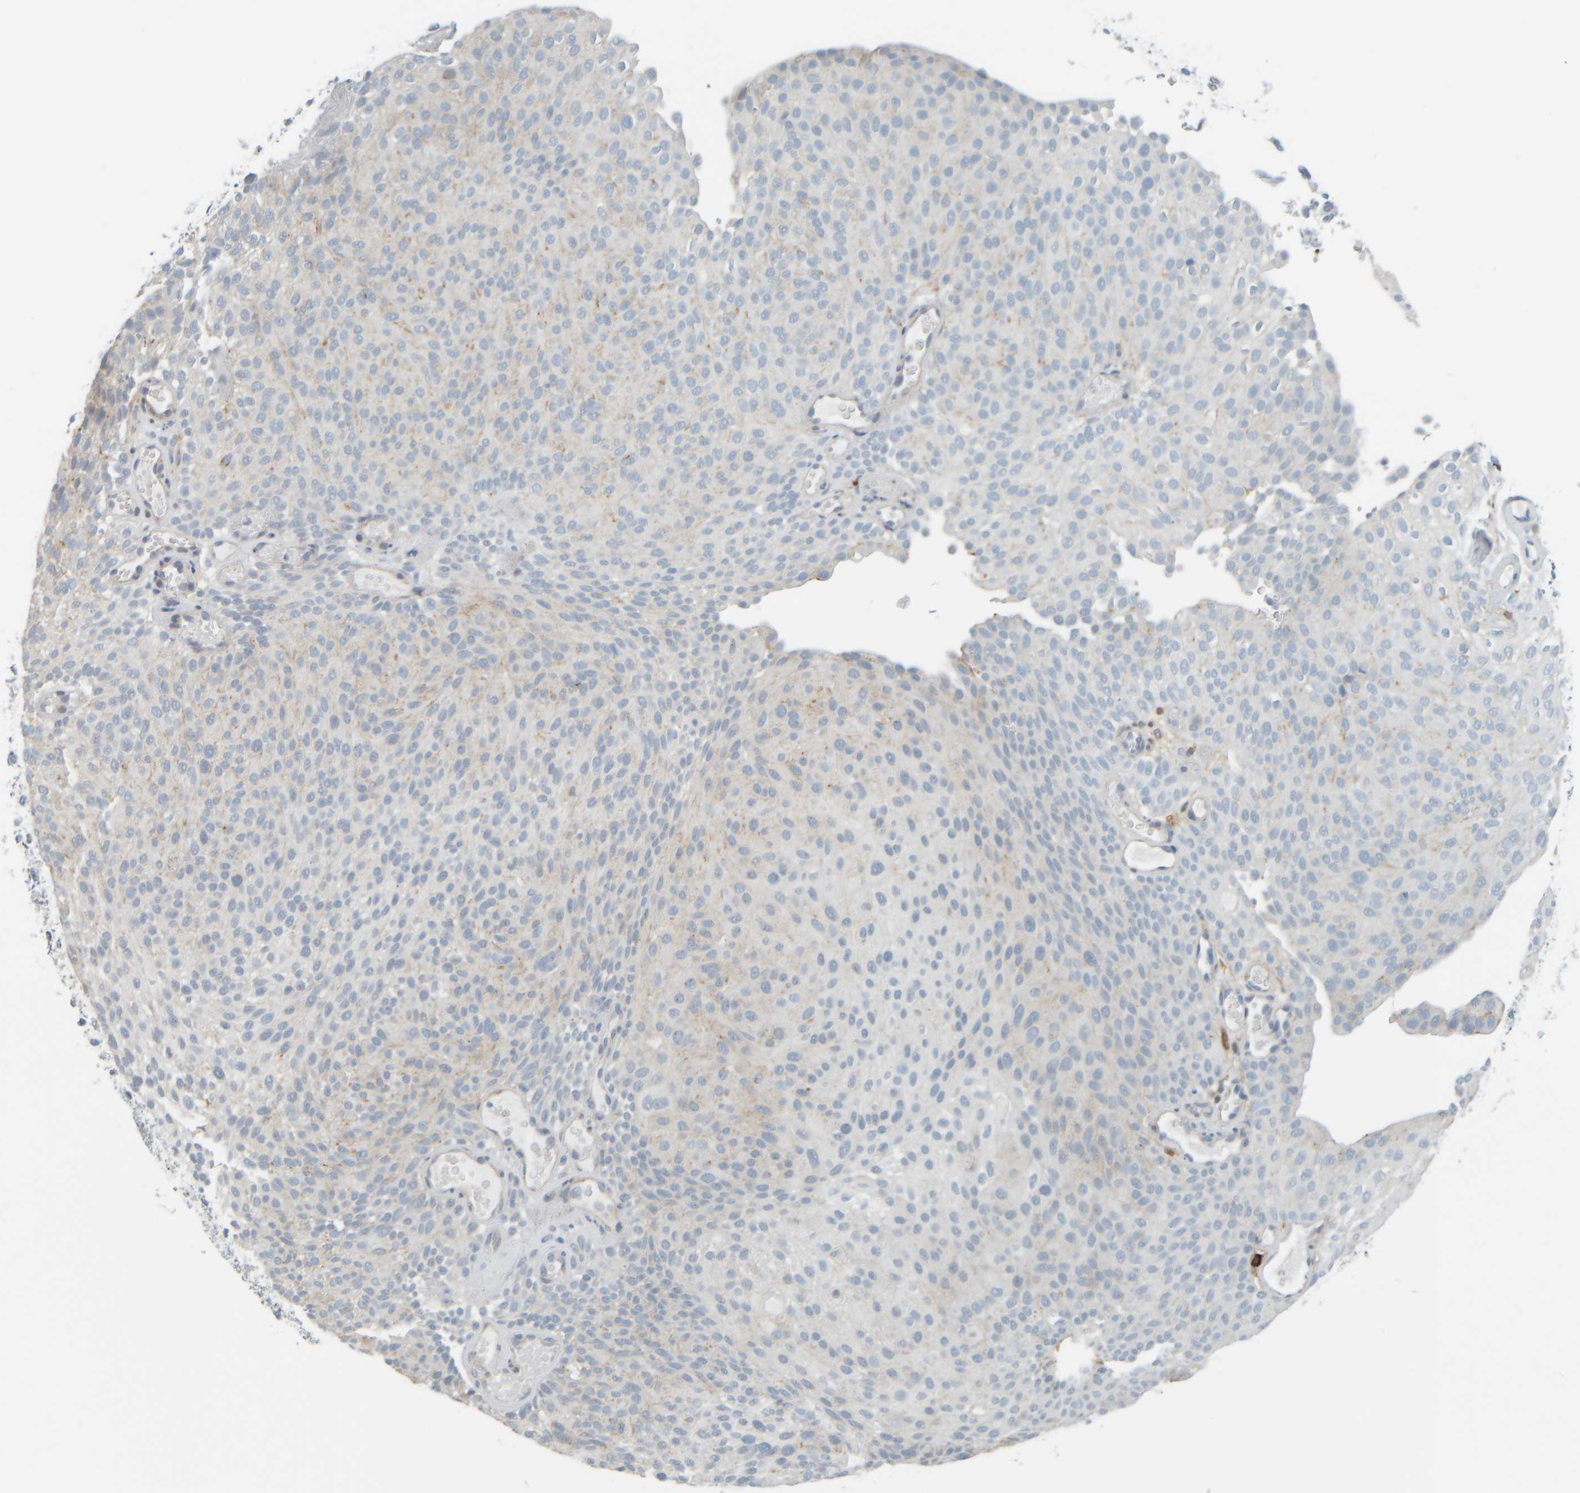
{"staining": {"intensity": "negative", "quantity": "none", "location": "none"}, "tissue": "urothelial cancer", "cell_type": "Tumor cells", "image_type": "cancer", "snomed": [{"axis": "morphology", "description": "Urothelial carcinoma, Low grade"}, {"axis": "topography", "description": "Urinary bladder"}], "caption": "Tumor cells are negative for brown protein staining in urothelial carcinoma (low-grade).", "gene": "TPSAB1", "patient": {"sex": "male", "age": 78}}